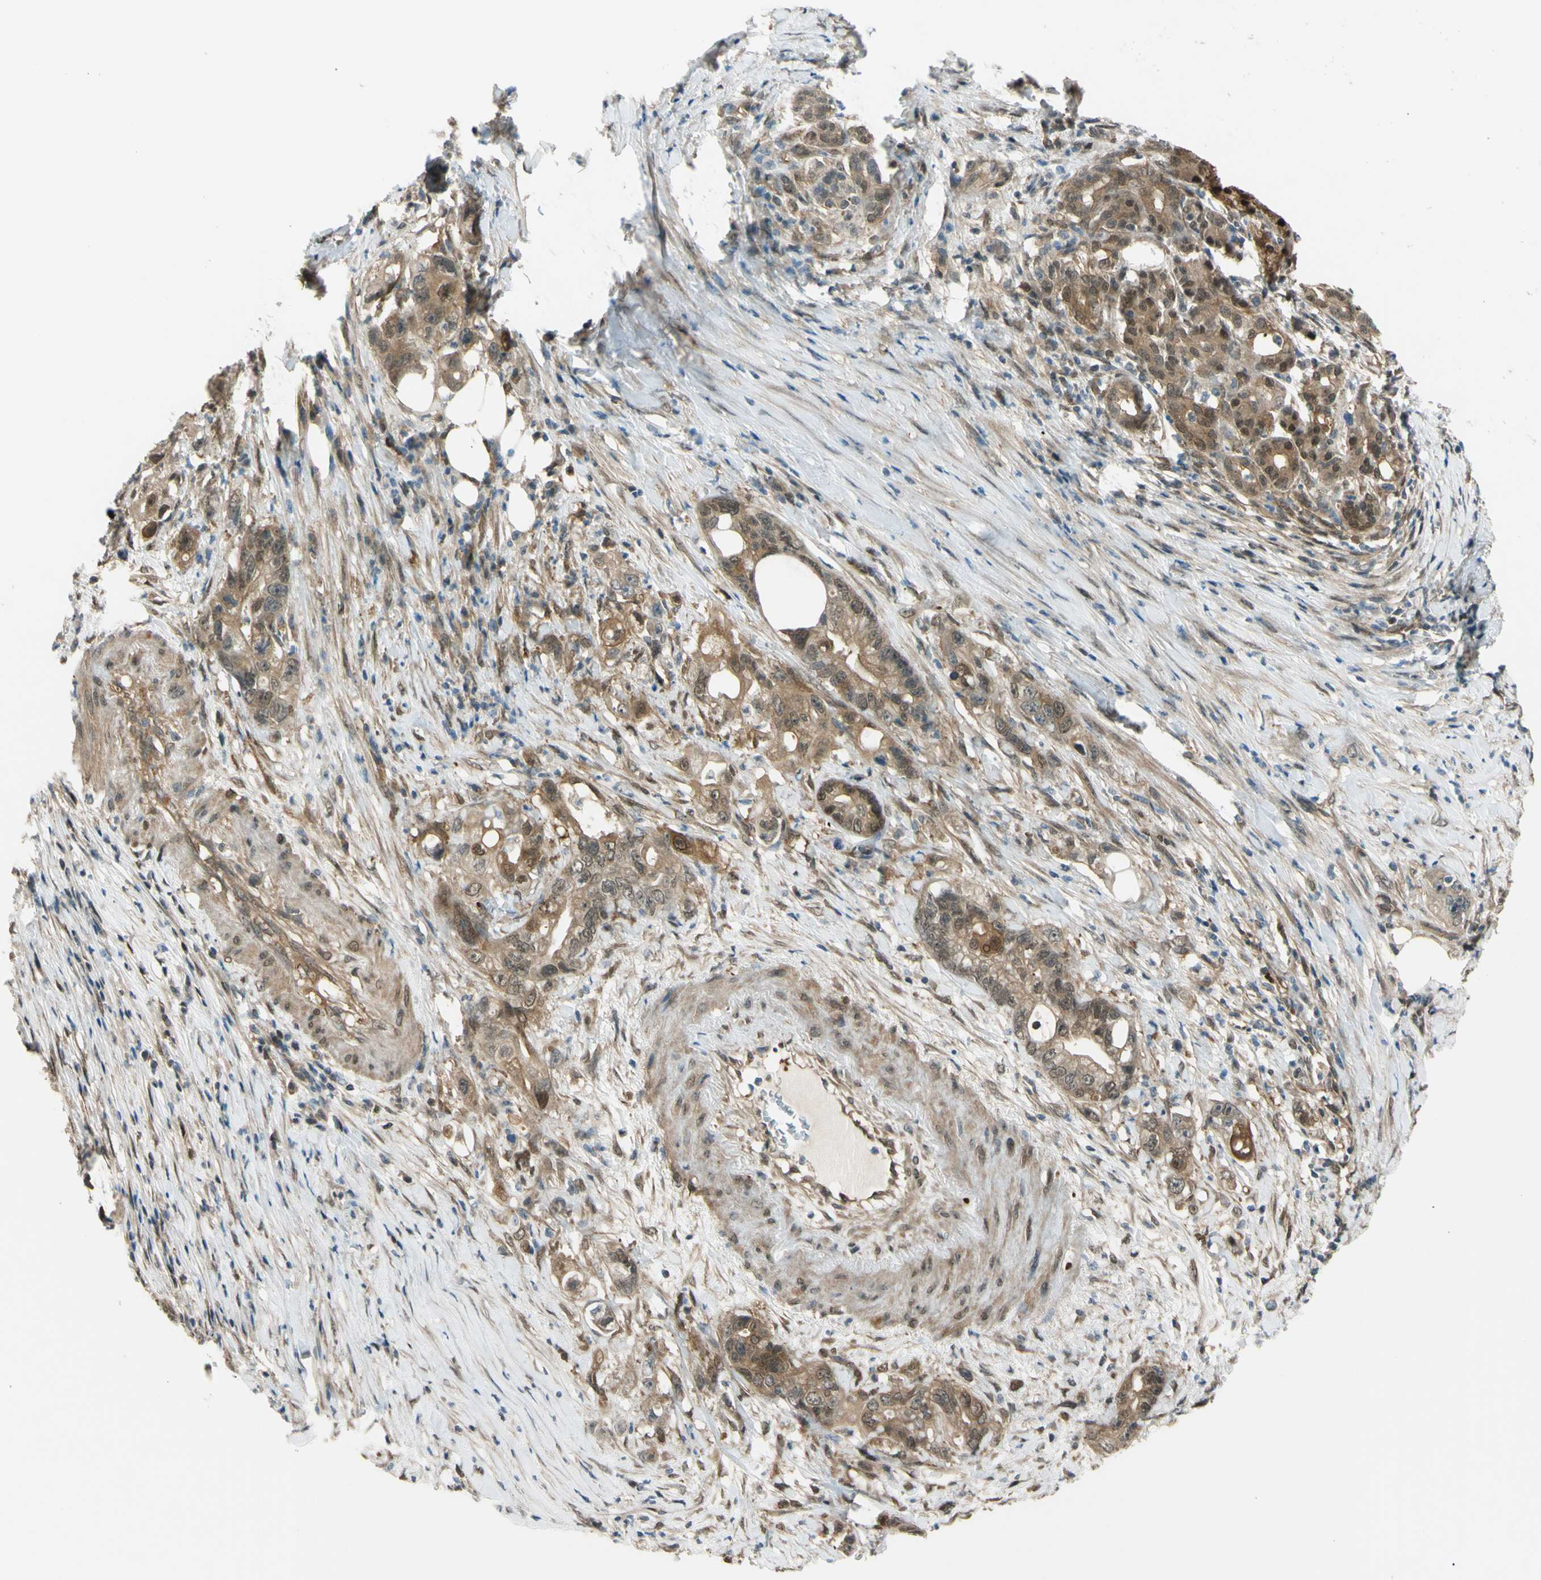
{"staining": {"intensity": "moderate", "quantity": ">75%", "location": "cytoplasmic/membranous"}, "tissue": "pancreatic cancer", "cell_type": "Tumor cells", "image_type": "cancer", "snomed": [{"axis": "morphology", "description": "Normal tissue, NOS"}, {"axis": "topography", "description": "Pancreas"}], "caption": "DAB immunohistochemical staining of human pancreatic cancer shows moderate cytoplasmic/membranous protein positivity in about >75% of tumor cells. Nuclei are stained in blue.", "gene": "YWHAQ", "patient": {"sex": "male", "age": 42}}